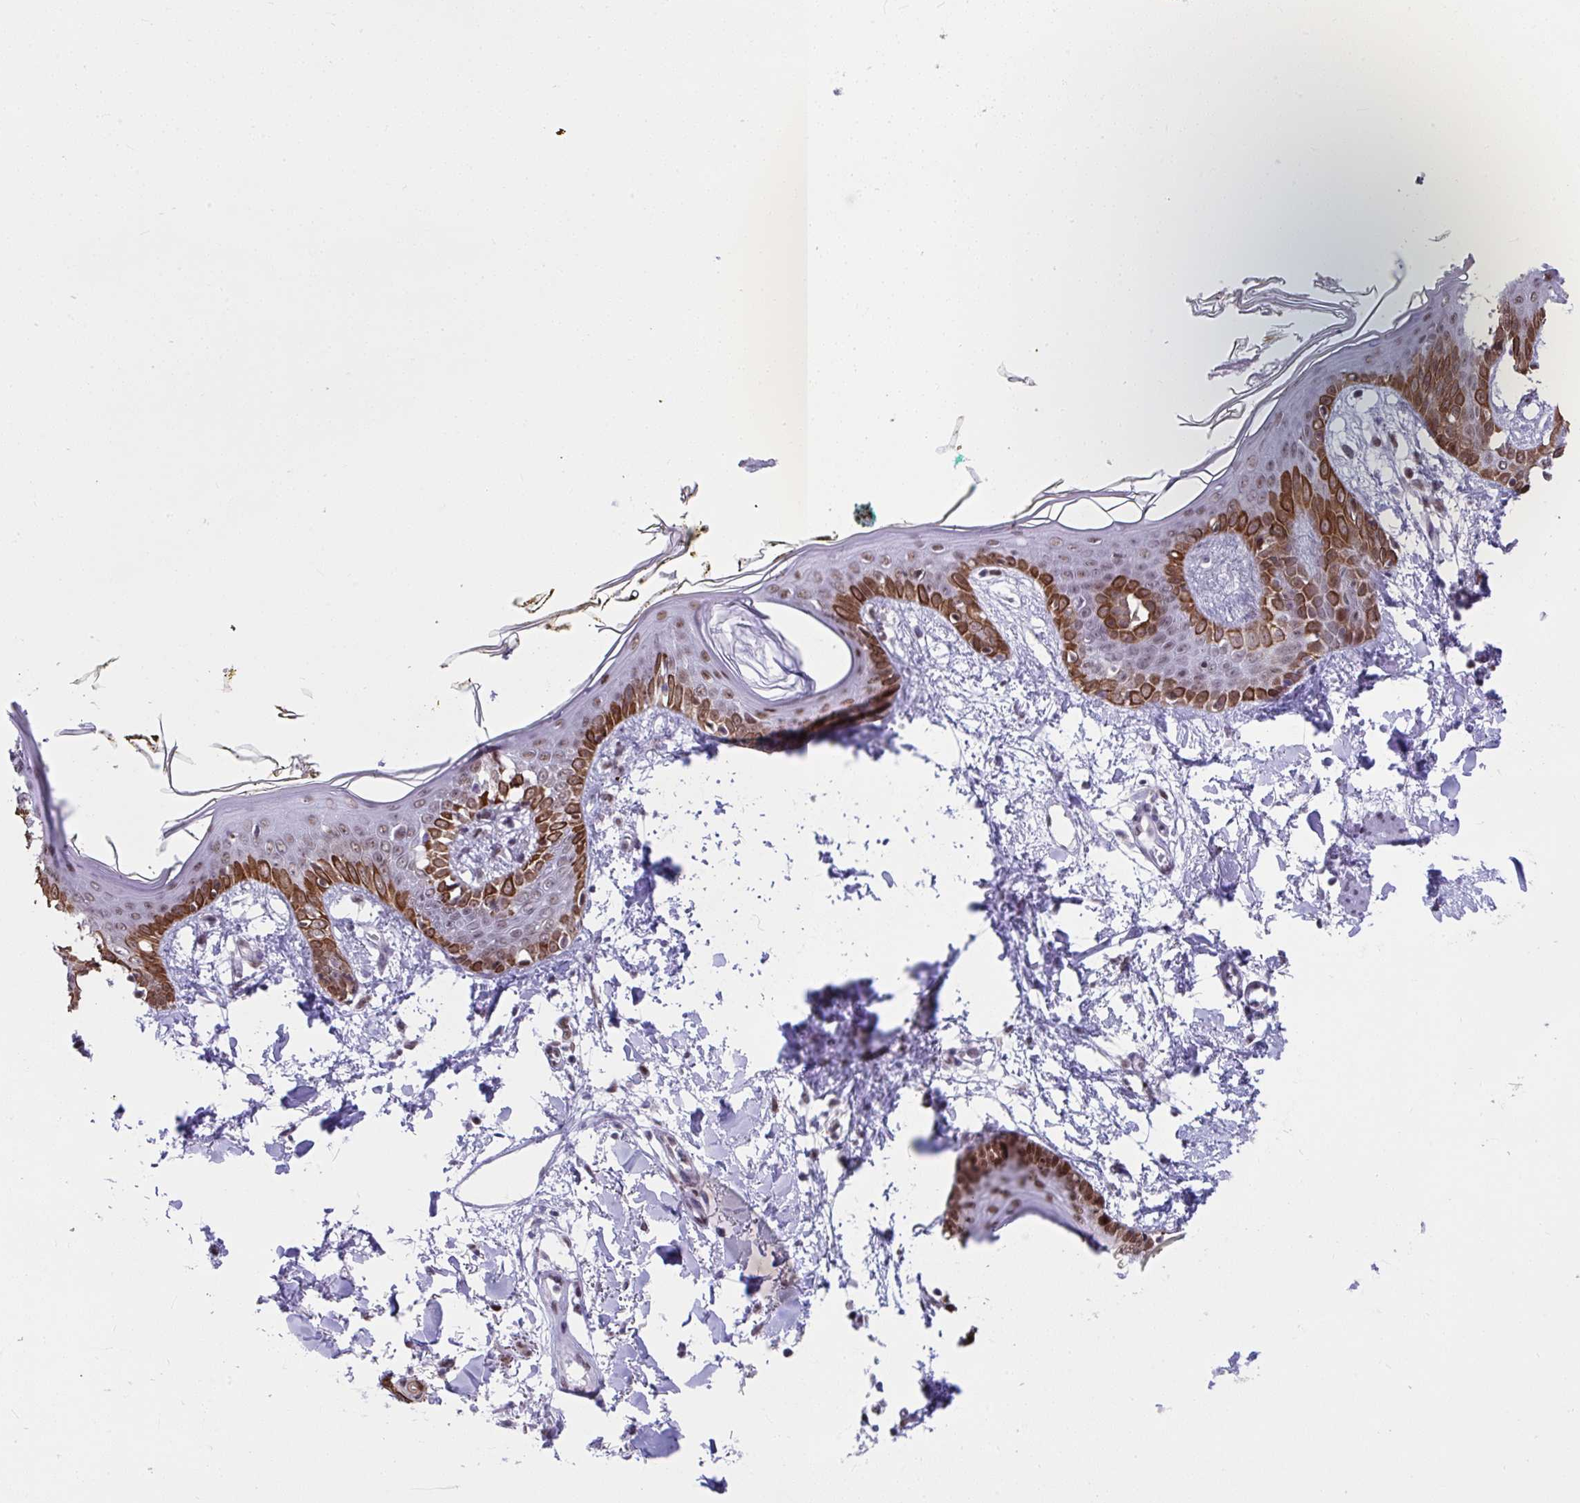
{"staining": {"intensity": "moderate", "quantity": "<25%", "location": "nuclear"}, "tissue": "skin", "cell_type": "Fibroblasts", "image_type": "normal", "snomed": [{"axis": "morphology", "description": "Normal tissue, NOS"}, {"axis": "topography", "description": "Skin"}], "caption": "Immunohistochemical staining of benign skin reveals moderate nuclear protein positivity in approximately <25% of fibroblasts.", "gene": "SLC35C2", "patient": {"sex": "female", "age": 34}}